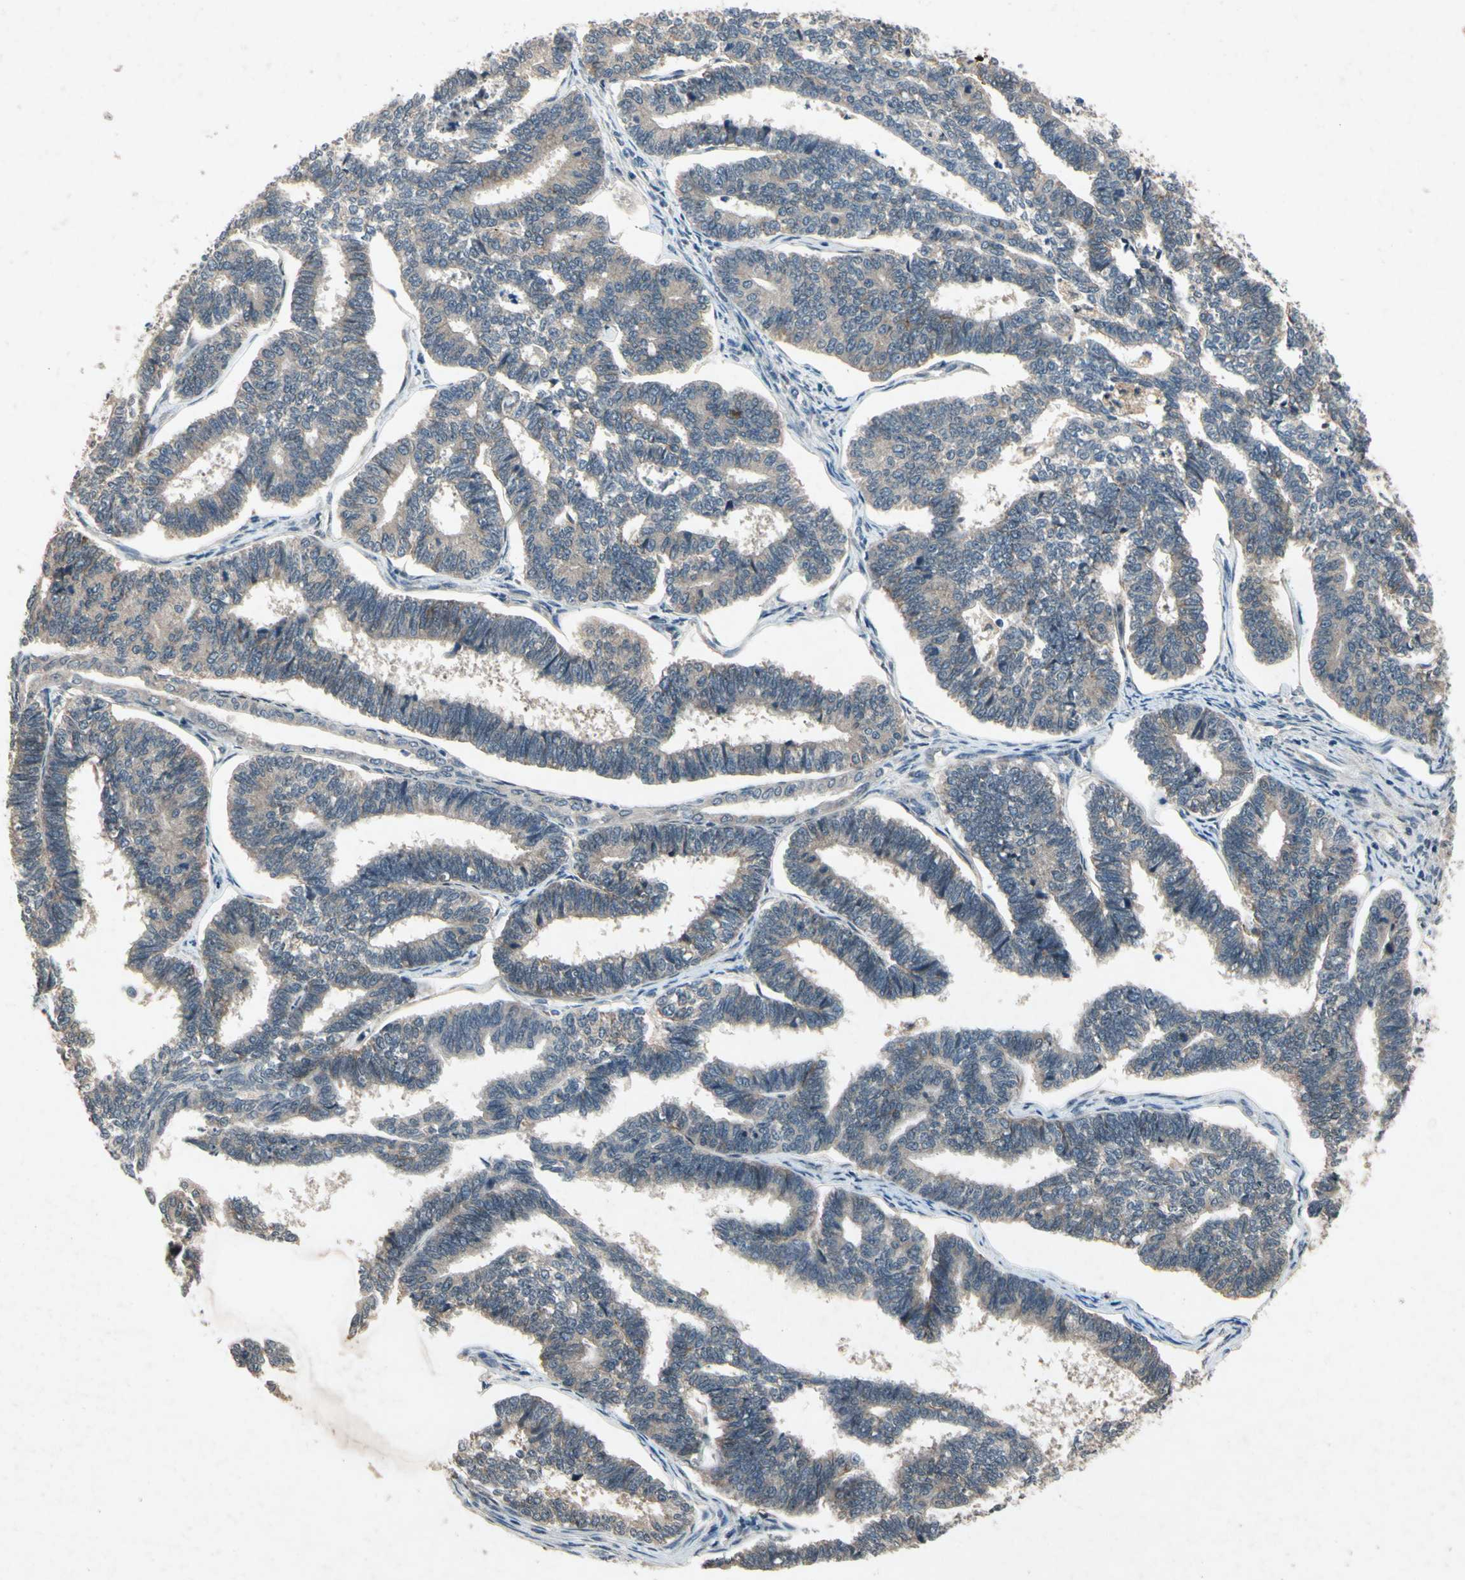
{"staining": {"intensity": "weak", "quantity": ">75%", "location": "cytoplasmic/membranous"}, "tissue": "endometrial cancer", "cell_type": "Tumor cells", "image_type": "cancer", "snomed": [{"axis": "morphology", "description": "Adenocarcinoma, NOS"}, {"axis": "topography", "description": "Endometrium"}], "caption": "Immunohistochemical staining of human endometrial adenocarcinoma demonstrates low levels of weak cytoplasmic/membranous protein staining in approximately >75% of tumor cells. Nuclei are stained in blue.", "gene": "DPY19L3", "patient": {"sex": "female", "age": 70}}